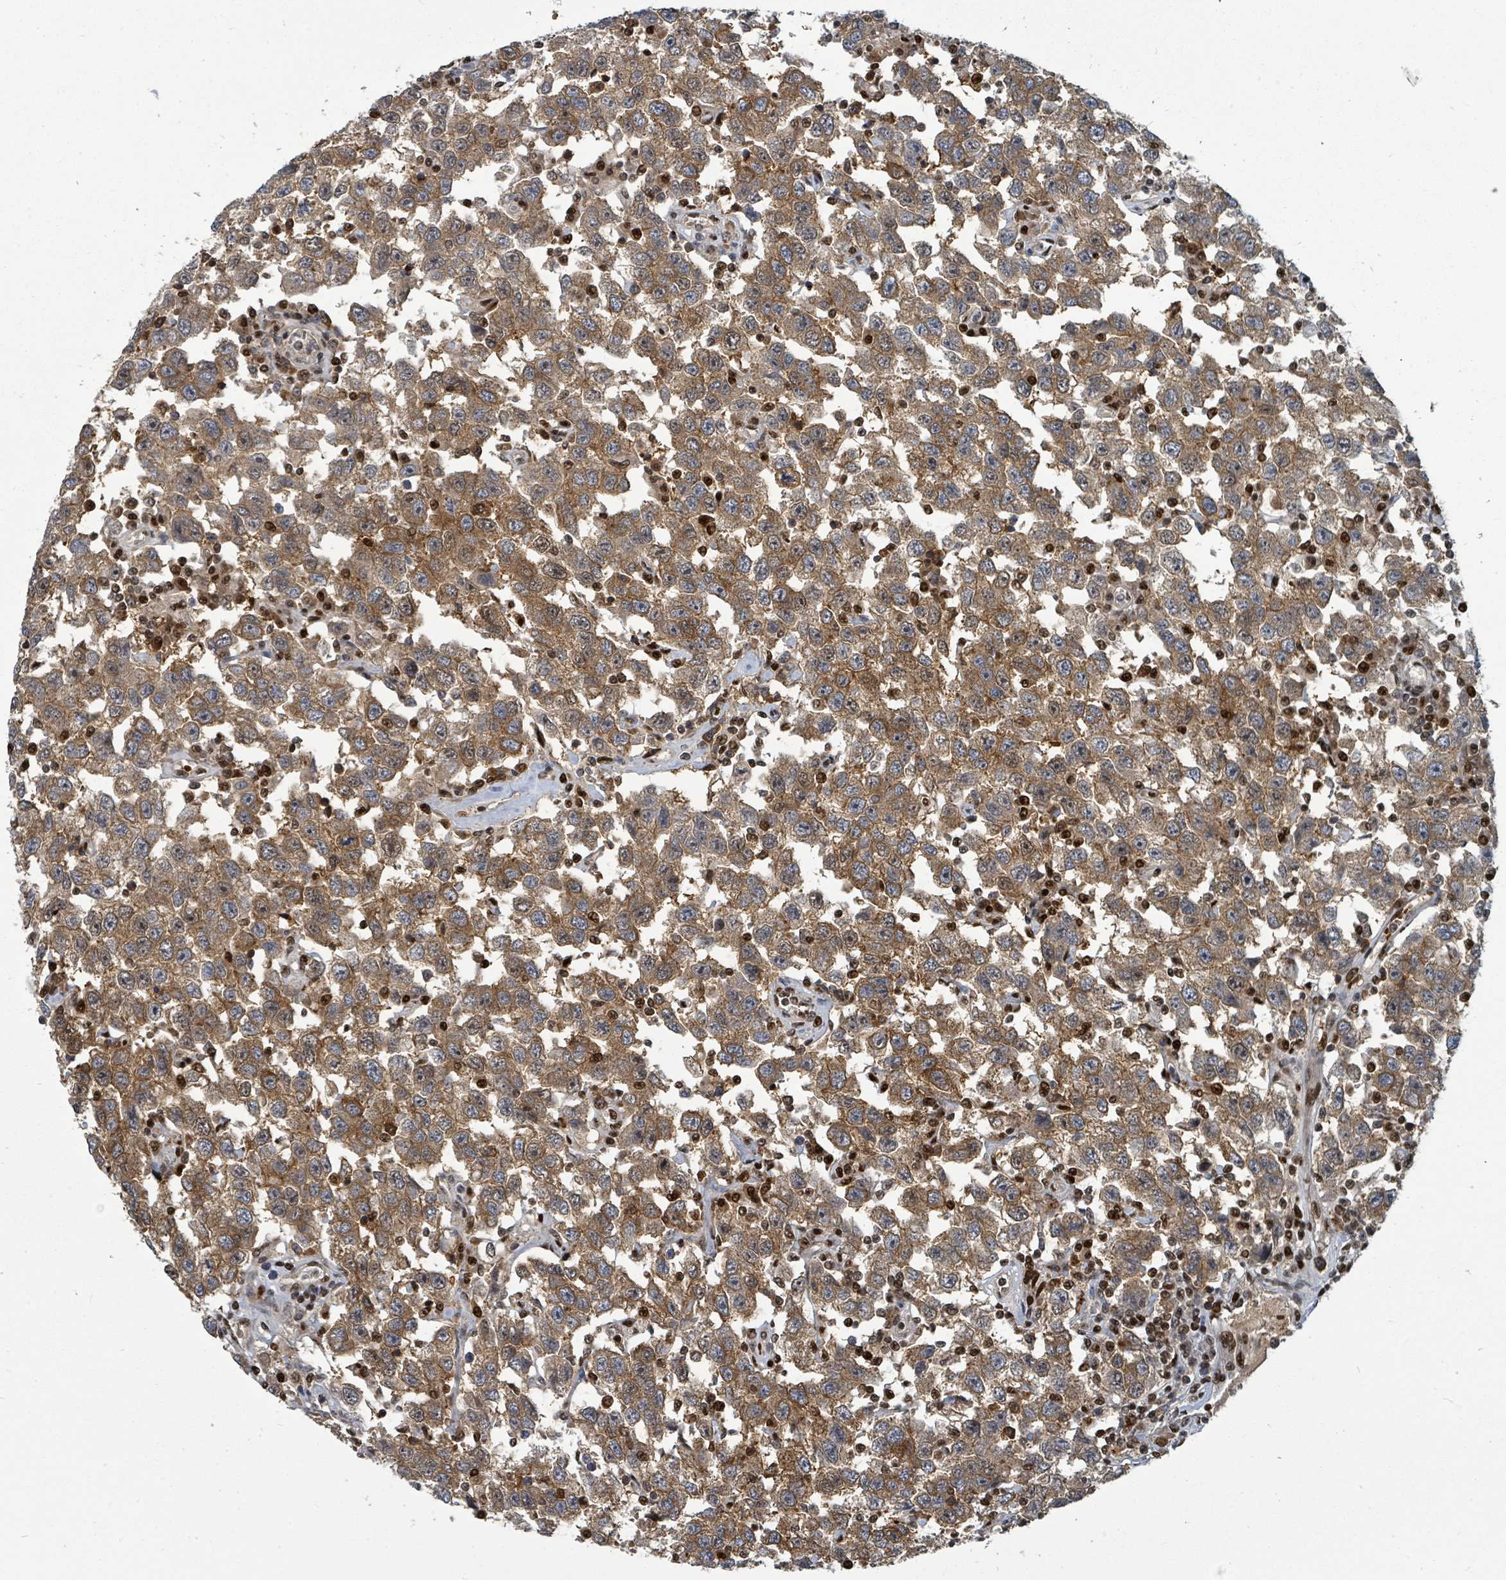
{"staining": {"intensity": "moderate", "quantity": ">75%", "location": "cytoplasmic/membranous"}, "tissue": "testis cancer", "cell_type": "Tumor cells", "image_type": "cancer", "snomed": [{"axis": "morphology", "description": "Seminoma, NOS"}, {"axis": "topography", "description": "Testis"}], "caption": "Testis cancer (seminoma) stained for a protein (brown) exhibits moderate cytoplasmic/membranous positive expression in about >75% of tumor cells.", "gene": "TRDMT1", "patient": {"sex": "male", "age": 41}}